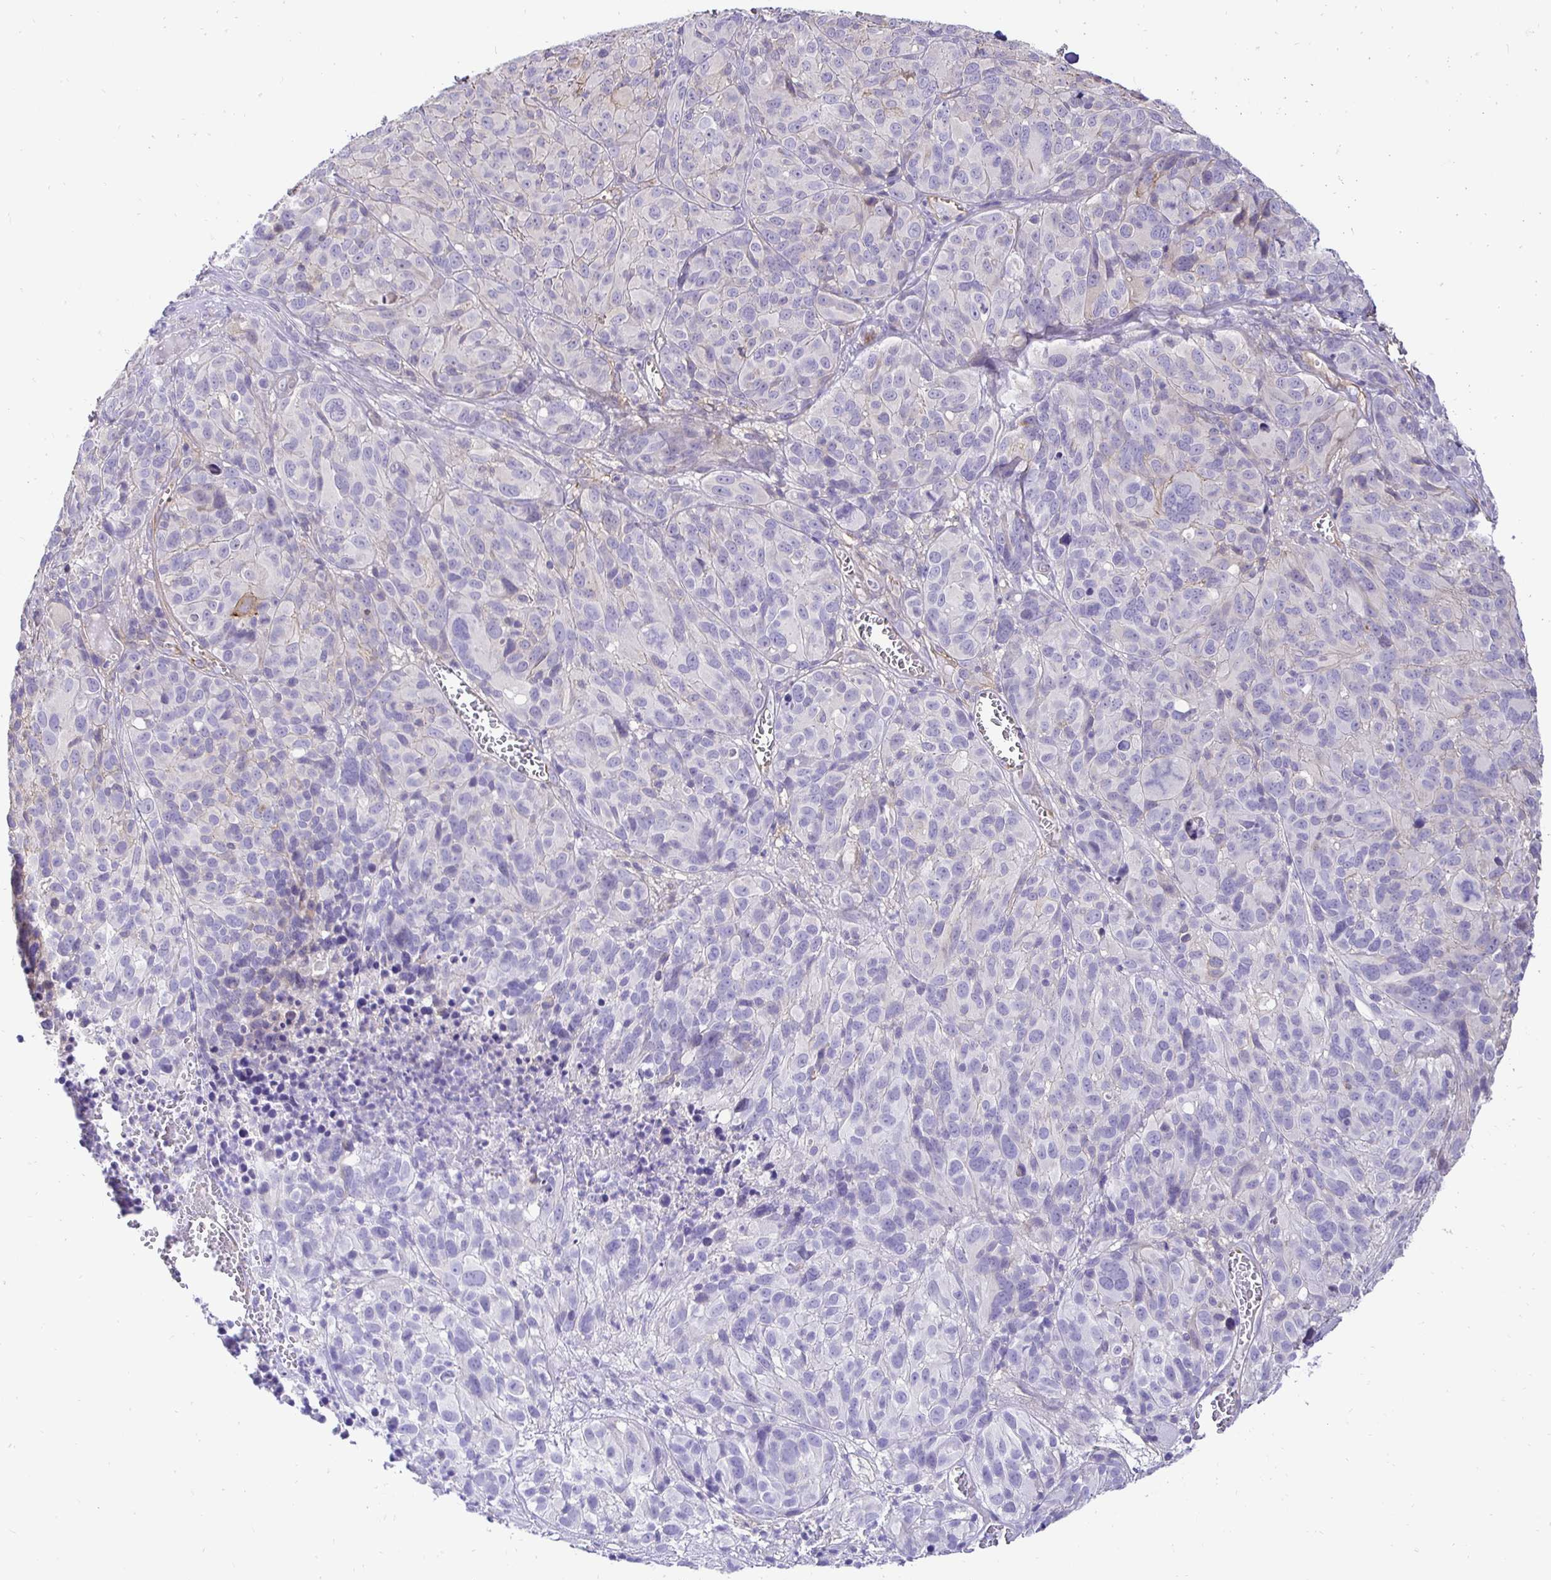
{"staining": {"intensity": "negative", "quantity": "none", "location": "none"}, "tissue": "melanoma", "cell_type": "Tumor cells", "image_type": "cancer", "snomed": [{"axis": "morphology", "description": "Malignant melanoma, NOS"}, {"axis": "topography", "description": "Skin"}], "caption": "A photomicrograph of melanoma stained for a protein demonstrates no brown staining in tumor cells.", "gene": "SLC9A1", "patient": {"sex": "male", "age": 51}}